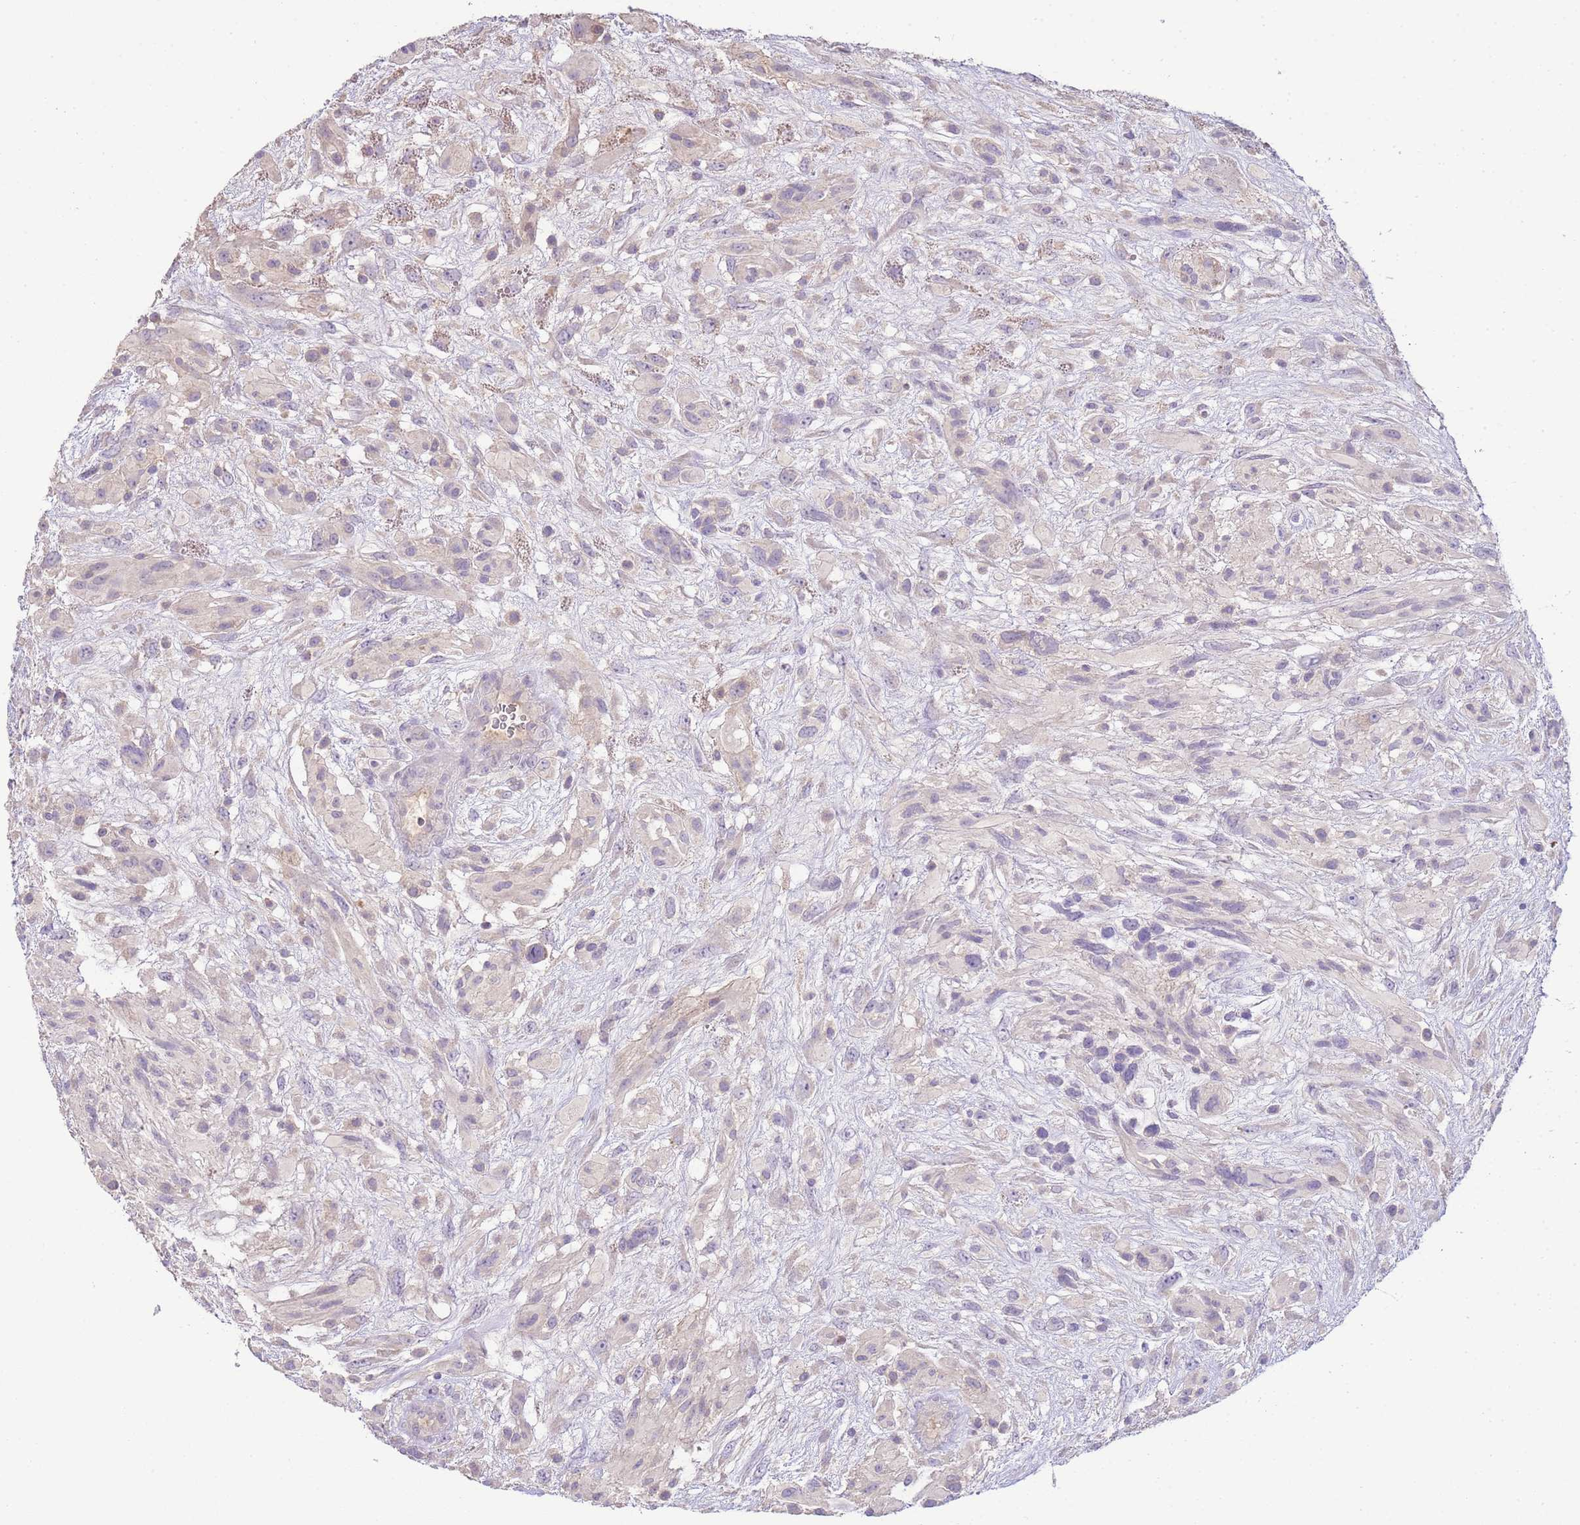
{"staining": {"intensity": "negative", "quantity": "none", "location": "none"}, "tissue": "glioma", "cell_type": "Tumor cells", "image_type": "cancer", "snomed": [{"axis": "morphology", "description": "Glioma, malignant, High grade"}, {"axis": "topography", "description": "Brain"}], "caption": "Immunohistochemistry photomicrograph of human malignant glioma (high-grade) stained for a protein (brown), which displays no staining in tumor cells. (DAB (3,3'-diaminobenzidine) immunohistochemistry (IHC), high magnification).", "gene": "IL2RG", "patient": {"sex": "male", "age": 61}}